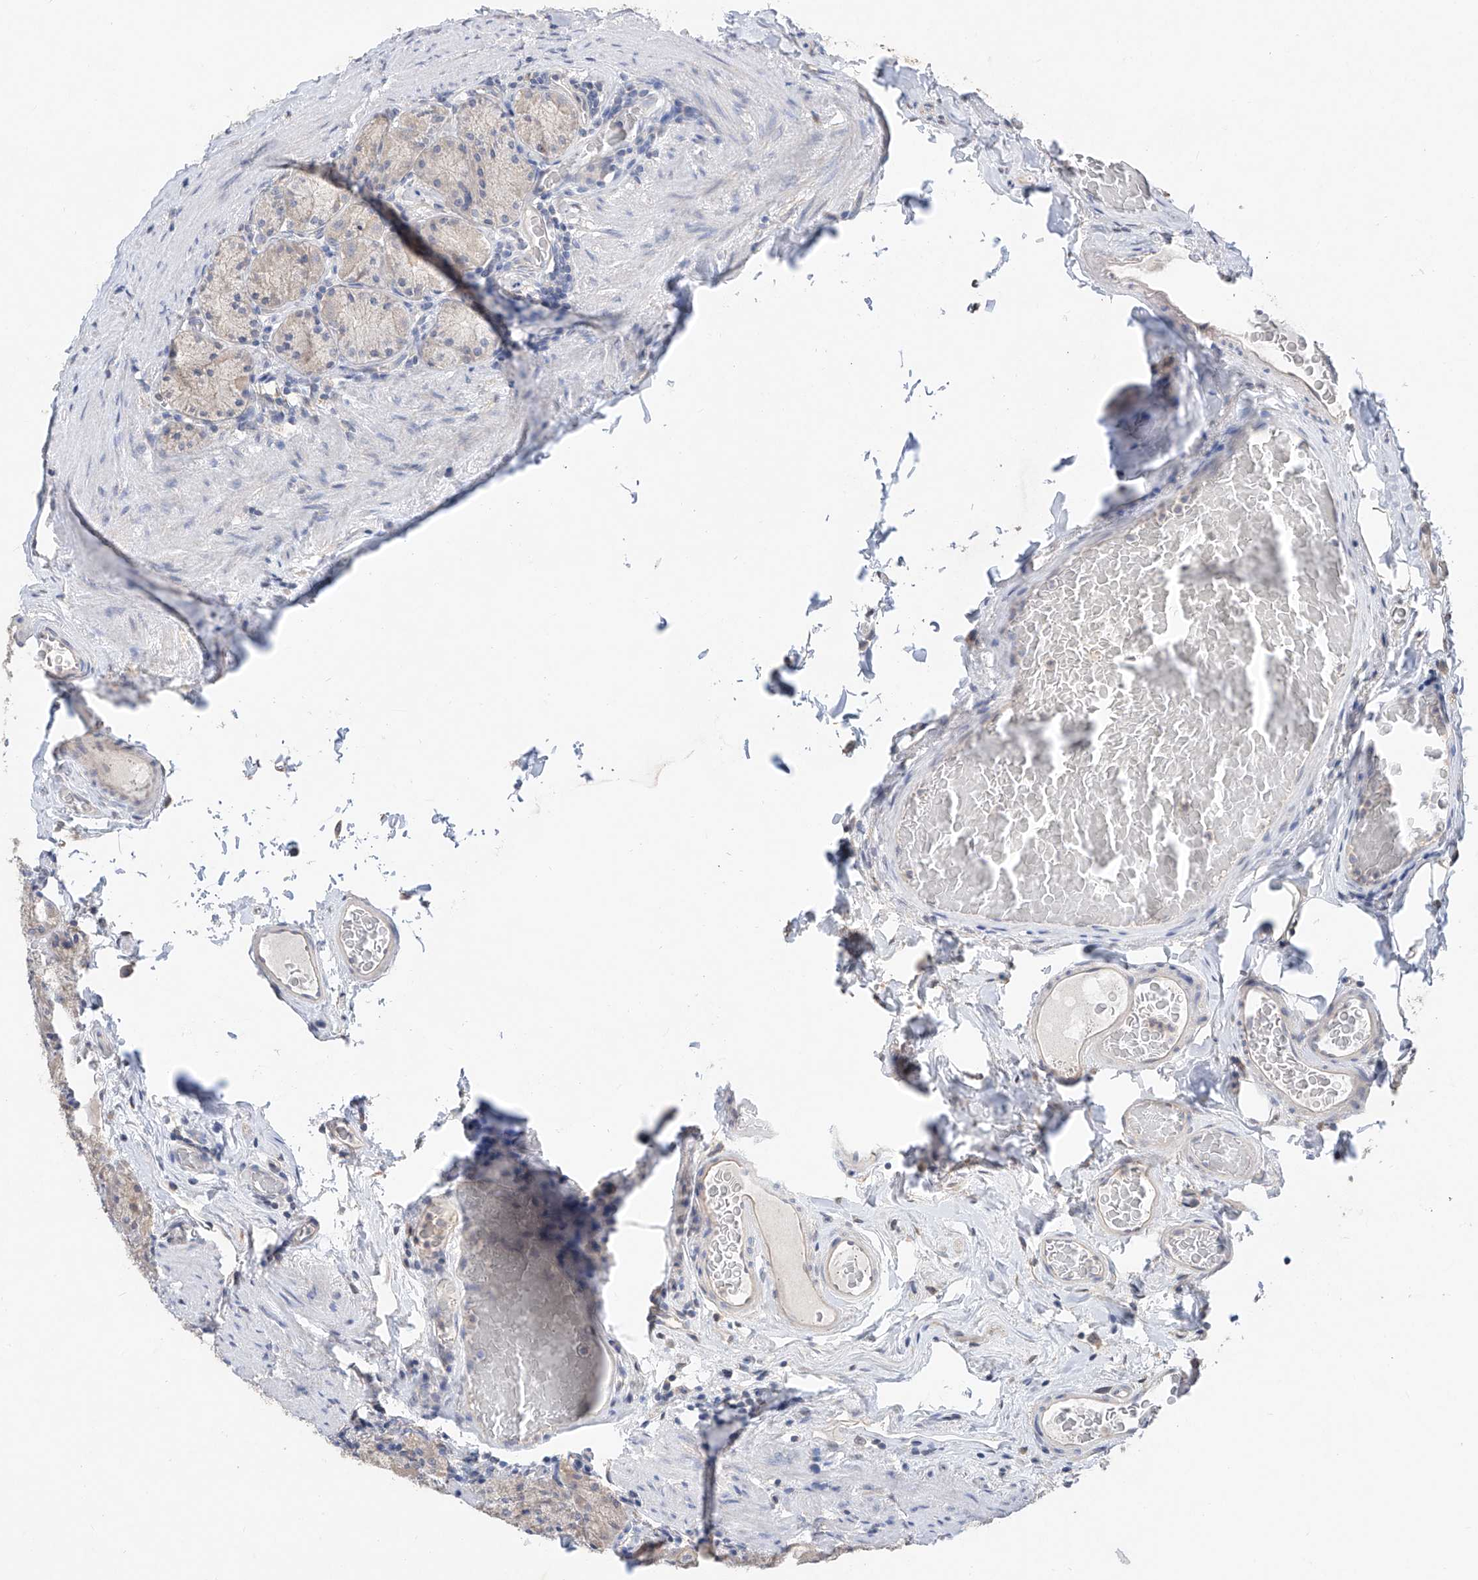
{"staining": {"intensity": "negative", "quantity": "none", "location": "none"}, "tissue": "stomach", "cell_type": "Glandular cells", "image_type": "normal", "snomed": [{"axis": "morphology", "description": "Normal tissue, NOS"}, {"axis": "topography", "description": "Stomach, upper"}], "caption": "The IHC image has no significant staining in glandular cells of stomach. (DAB IHC visualized using brightfield microscopy, high magnification).", "gene": "FUCA2", "patient": {"sex": "male", "age": 68}}